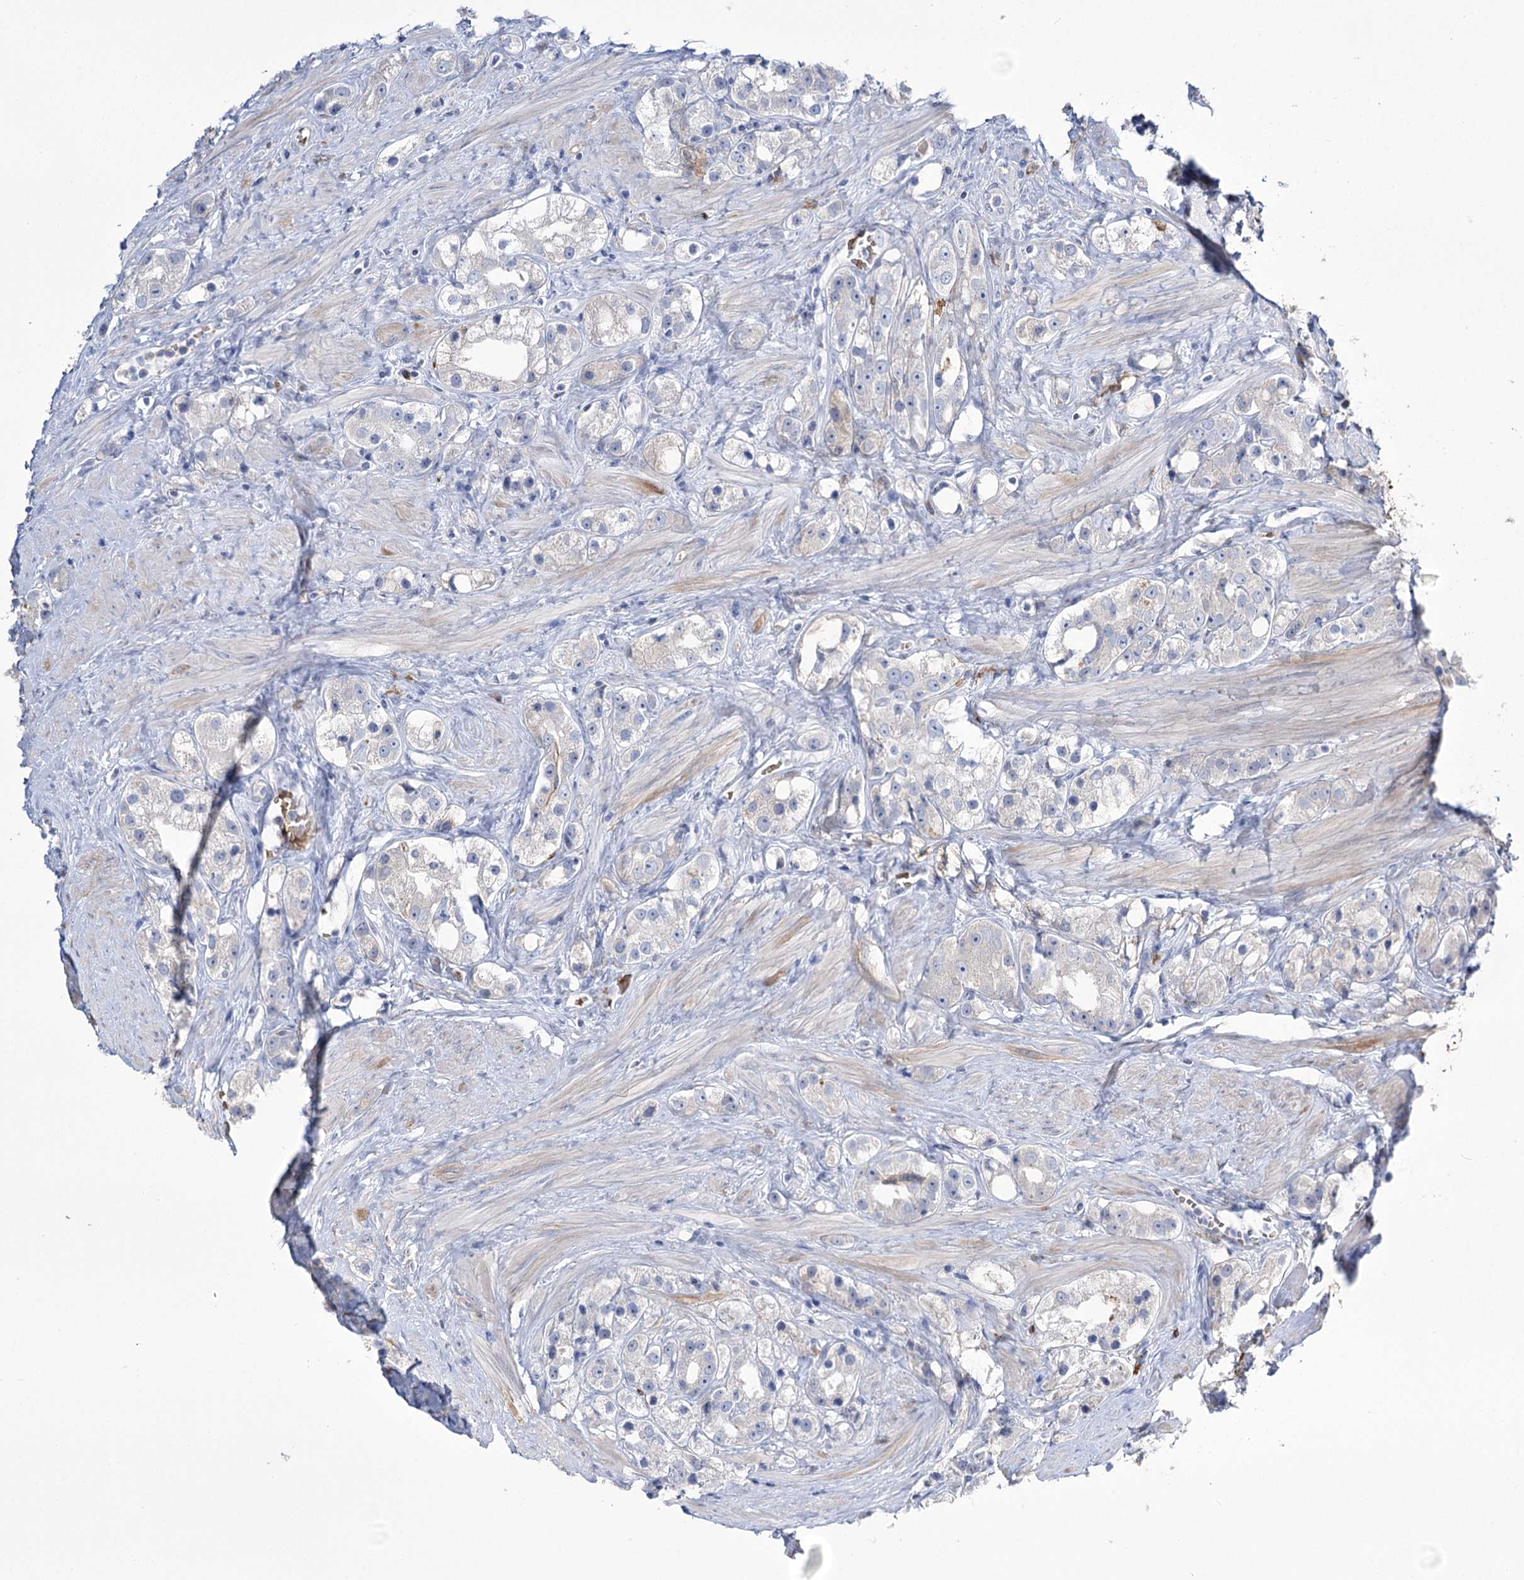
{"staining": {"intensity": "negative", "quantity": "none", "location": "none"}, "tissue": "prostate cancer", "cell_type": "Tumor cells", "image_type": "cancer", "snomed": [{"axis": "morphology", "description": "Adenocarcinoma, NOS"}, {"axis": "topography", "description": "Prostate"}], "caption": "Immunohistochemistry of prostate adenocarcinoma displays no positivity in tumor cells. Nuclei are stained in blue.", "gene": "ZNF622", "patient": {"sex": "male", "age": 79}}